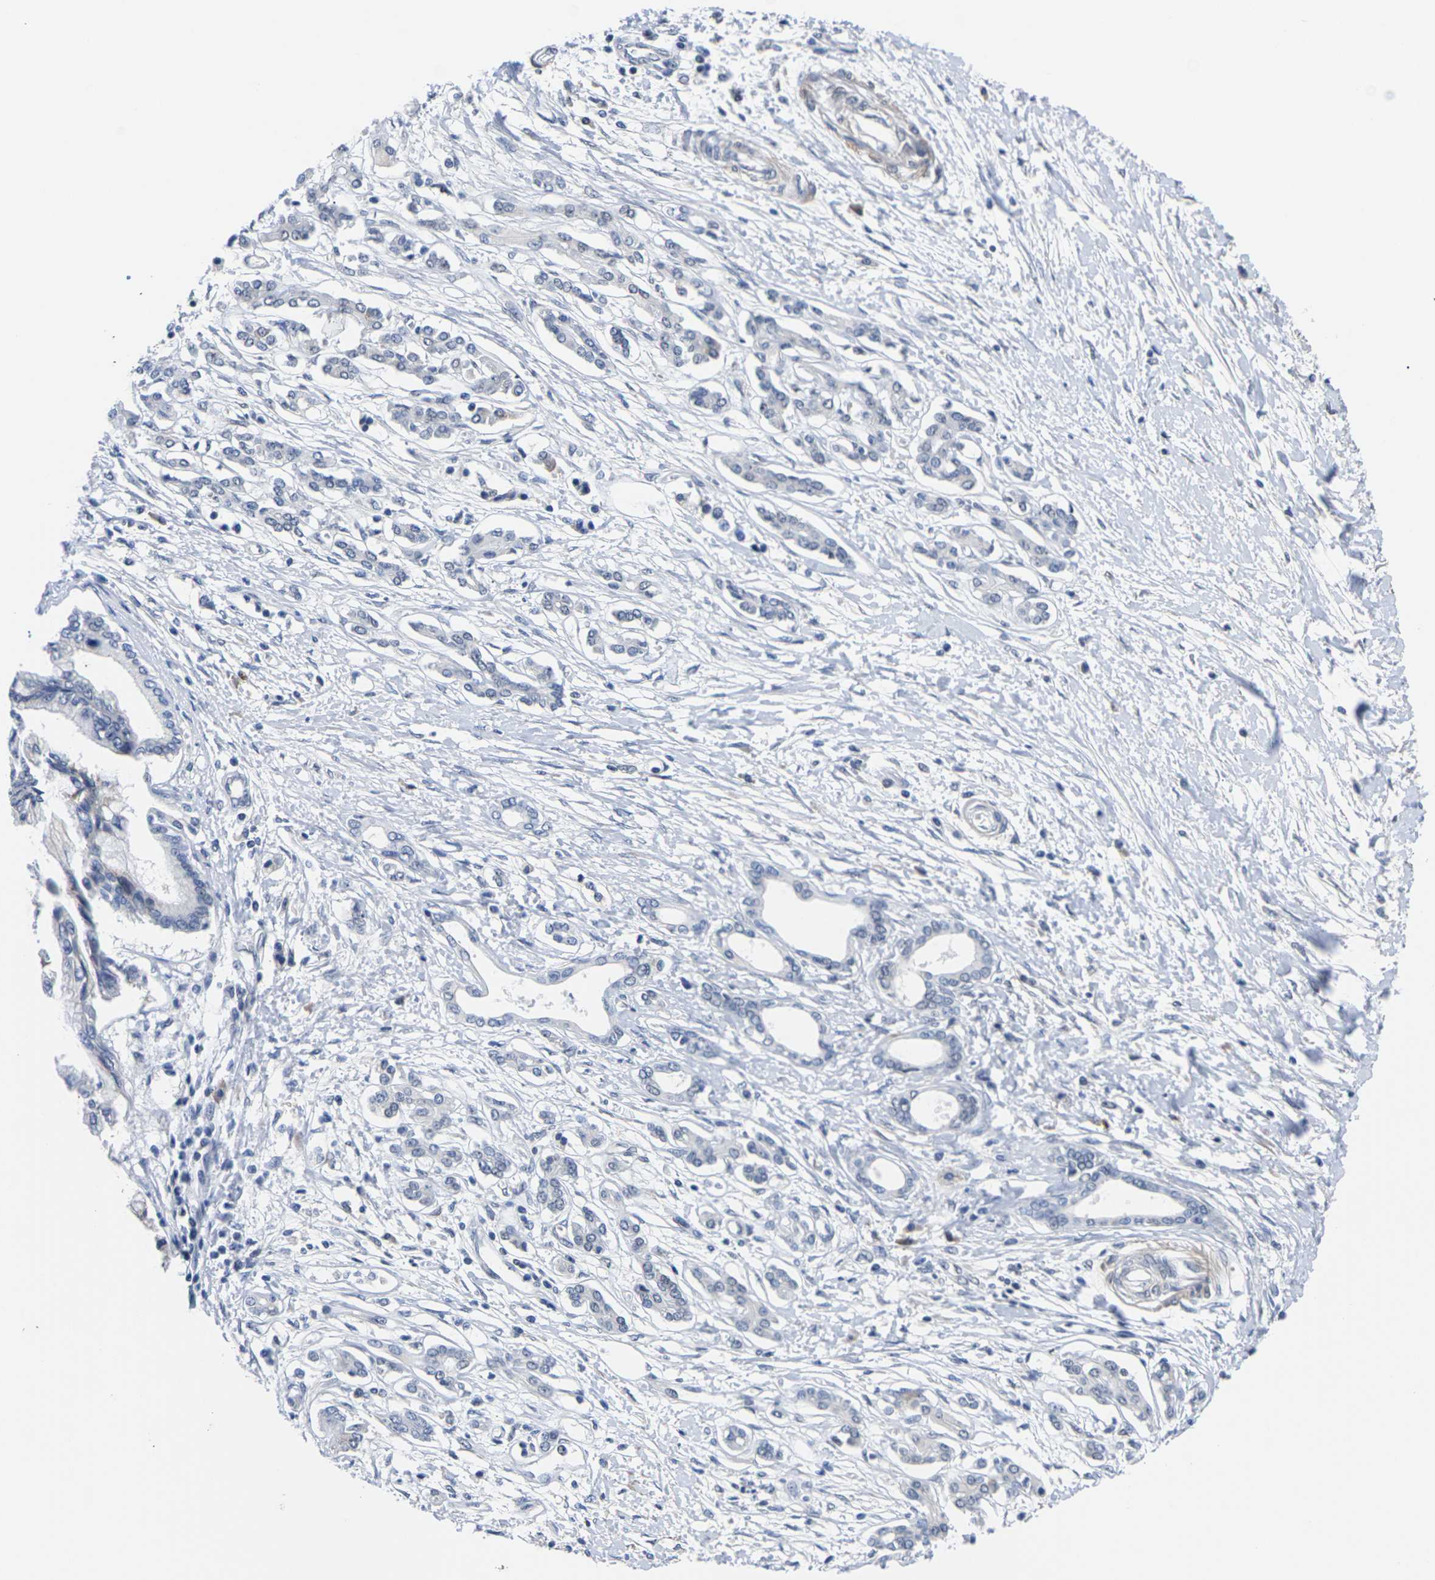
{"staining": {"intensity": "negative", "quantity": "none", "location": "none"}, "tissue": "pancreatic cancer", "cell_type": "Tumor cells", "image_type": "cancer", "snomed": [{"axis": "morphology", "description": "Adenocarcinoma, NOS"}, {"axis": "topography", "description": "Pancreas"}], "caption": "The histopathology image exhibits no staining of tumor cells in pancreatic adenocarcinoma.", "gene": "ST6GAL2", "patient": {"sex": "male", "age": 56}}